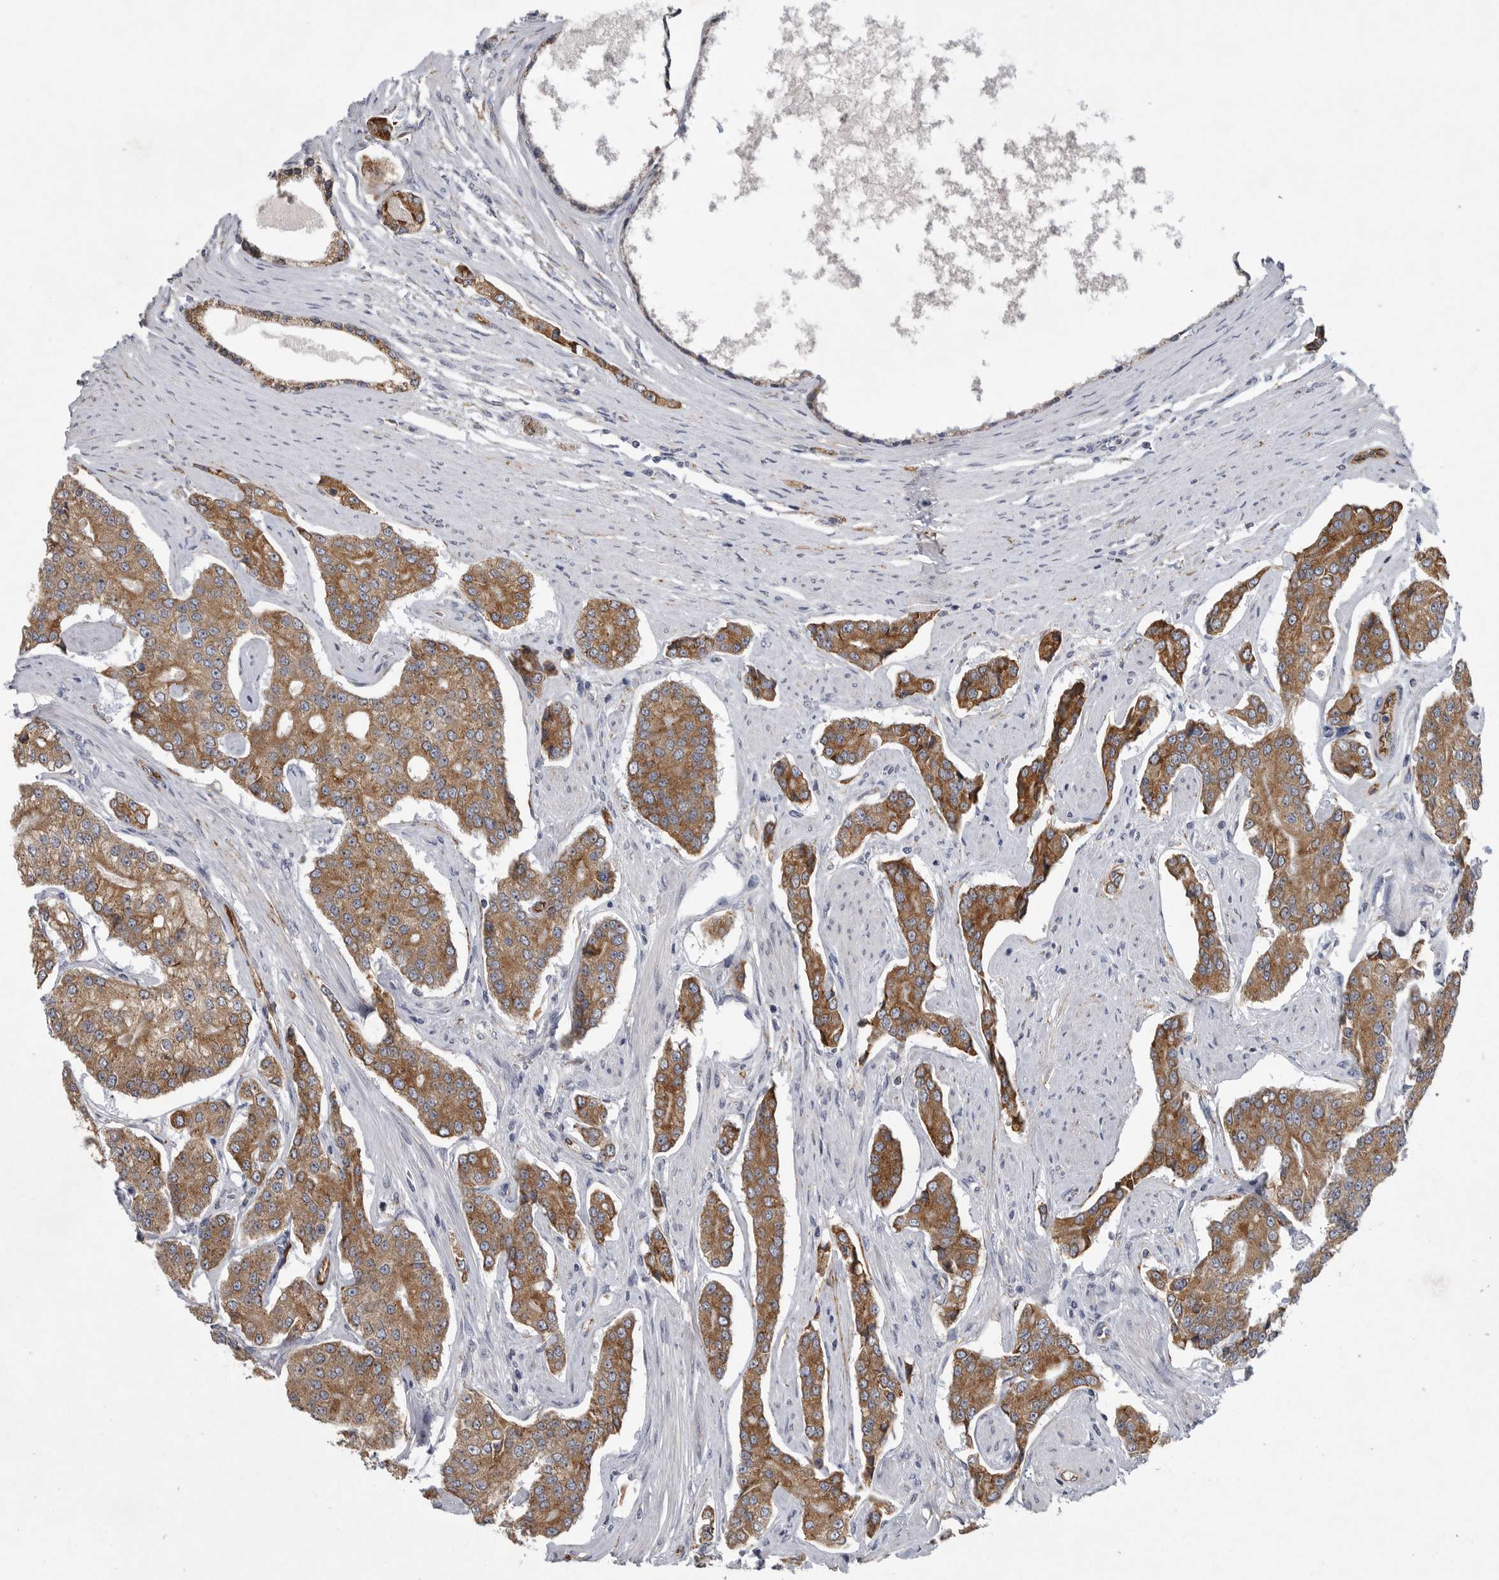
{"staining": {"intensity": "moderate", "quantity": ">75%", "location": "cytoplasmic/membranous"}, "tissue": "prostate cancer", "cell_type": "Tumor cells", "image_type": "cancer", "snomed": [{"axis": "morphology", "description": "Adenocarcinoma, High grade"}, {"axis": "topography", "description": "Prostate"}], "caption": "This photomicrograph displays high-grade adenocarcinoma (prostate) stained with IHC to label a protein in brown. The cytoplasmic/membranous of tumor cells show moderate positivity for the protein. Nuclei are counter-stained blue.", "gene": "MINPP1", "patient": {"sex": "male", "age": 71}}